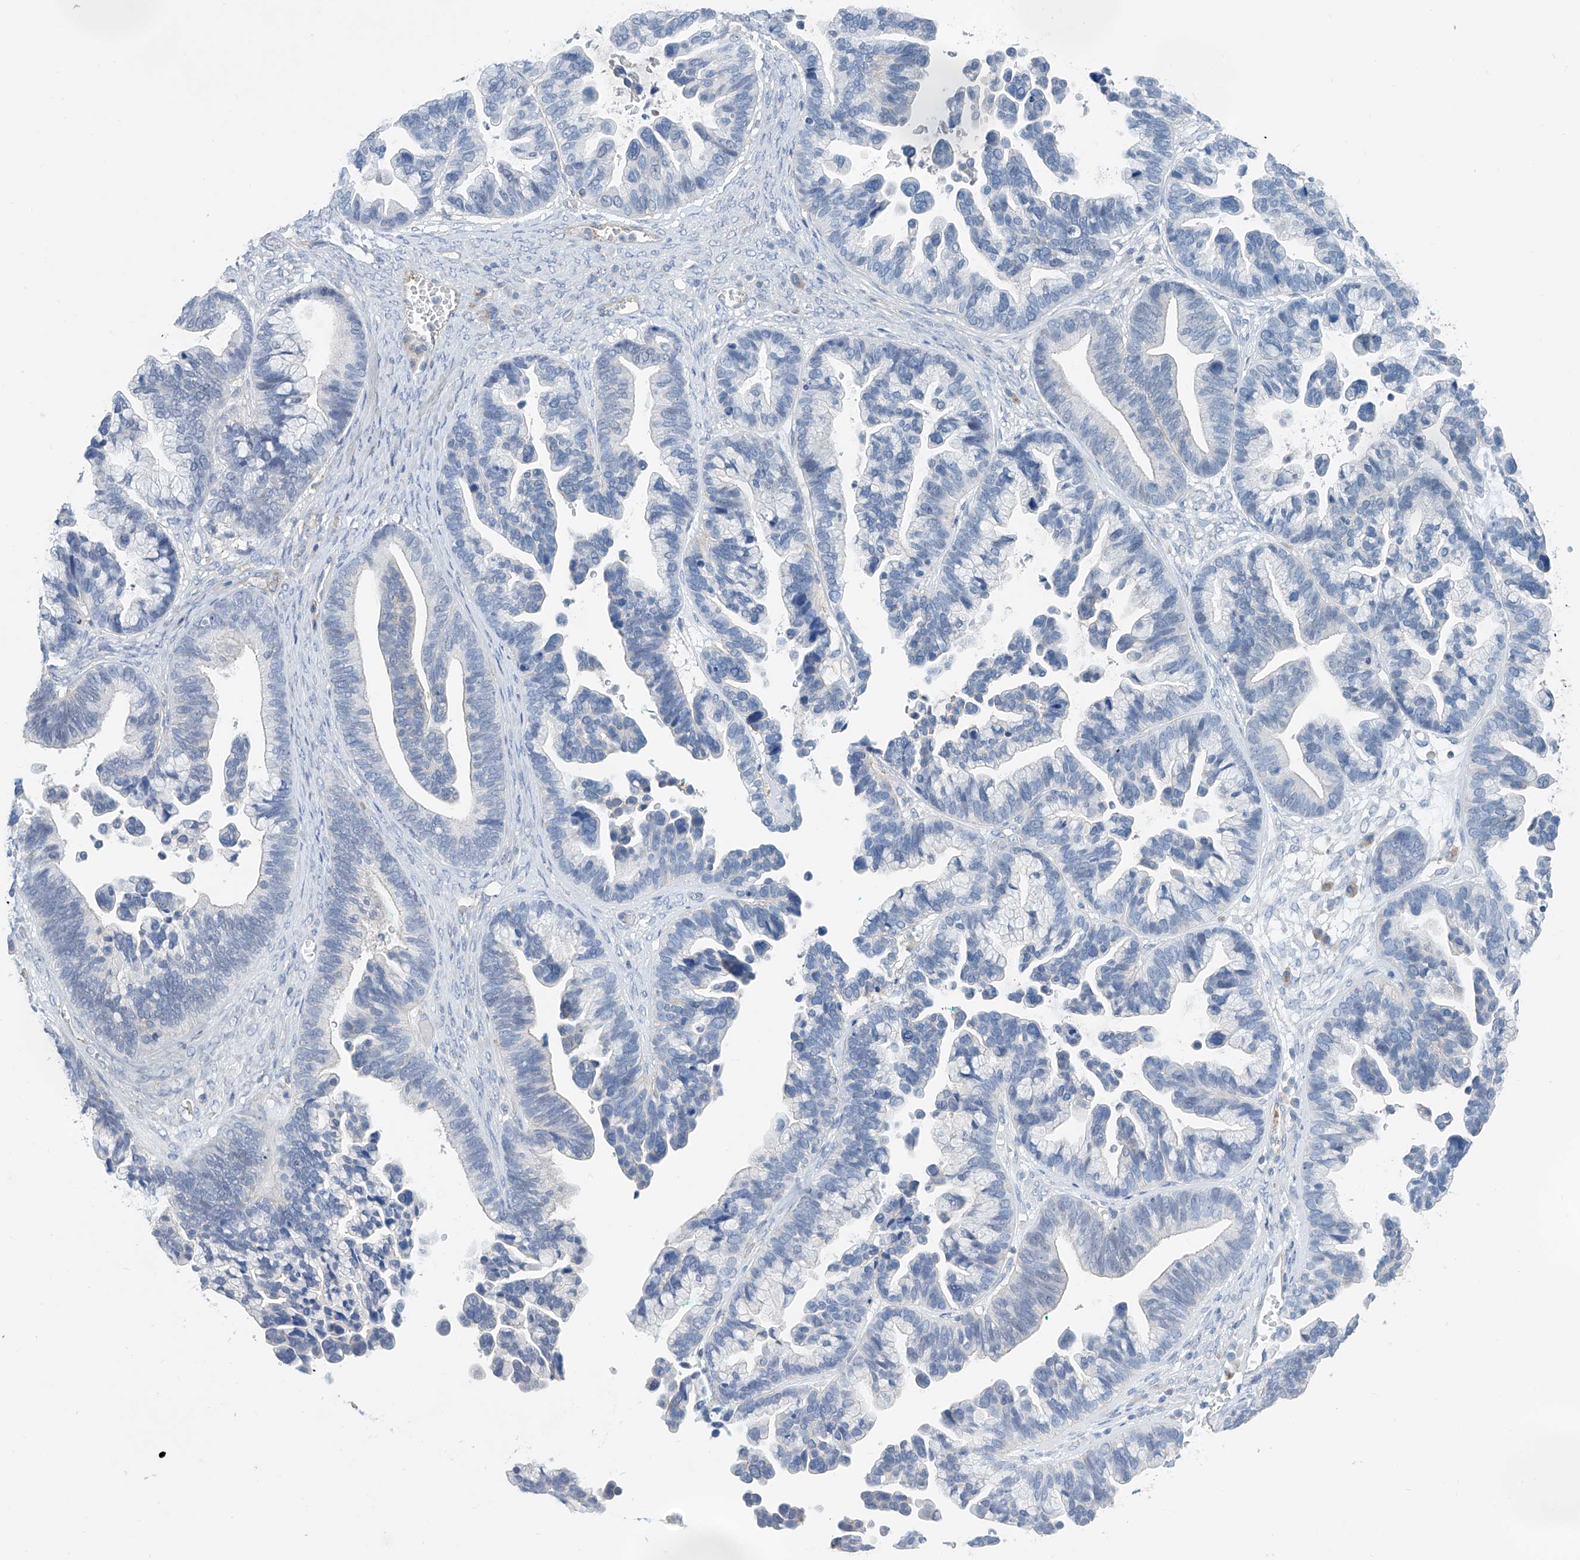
{"staining": {"intensity": "negative", "quantity": "none", "location": "none"}, "tissue": "ovarian cancer", "cell_type": "Tumor cells", "image_type": "cancer", "snomed": [{"axis": "morphology", "description": "Cystadenocarcinoma, serous, NOS"}, {"axis": "topography", "description": "Ovary"}], "caption": "Tumor cells show no significant protein expression in ovarian serous cystadenocarcinoma. (Brightfield microscopy of DAB (3,3'-diaminobenzidine) IHC at high magnification).", "gene": "ANKRD34A", "patient": {"sex": "female", "age": 56}}